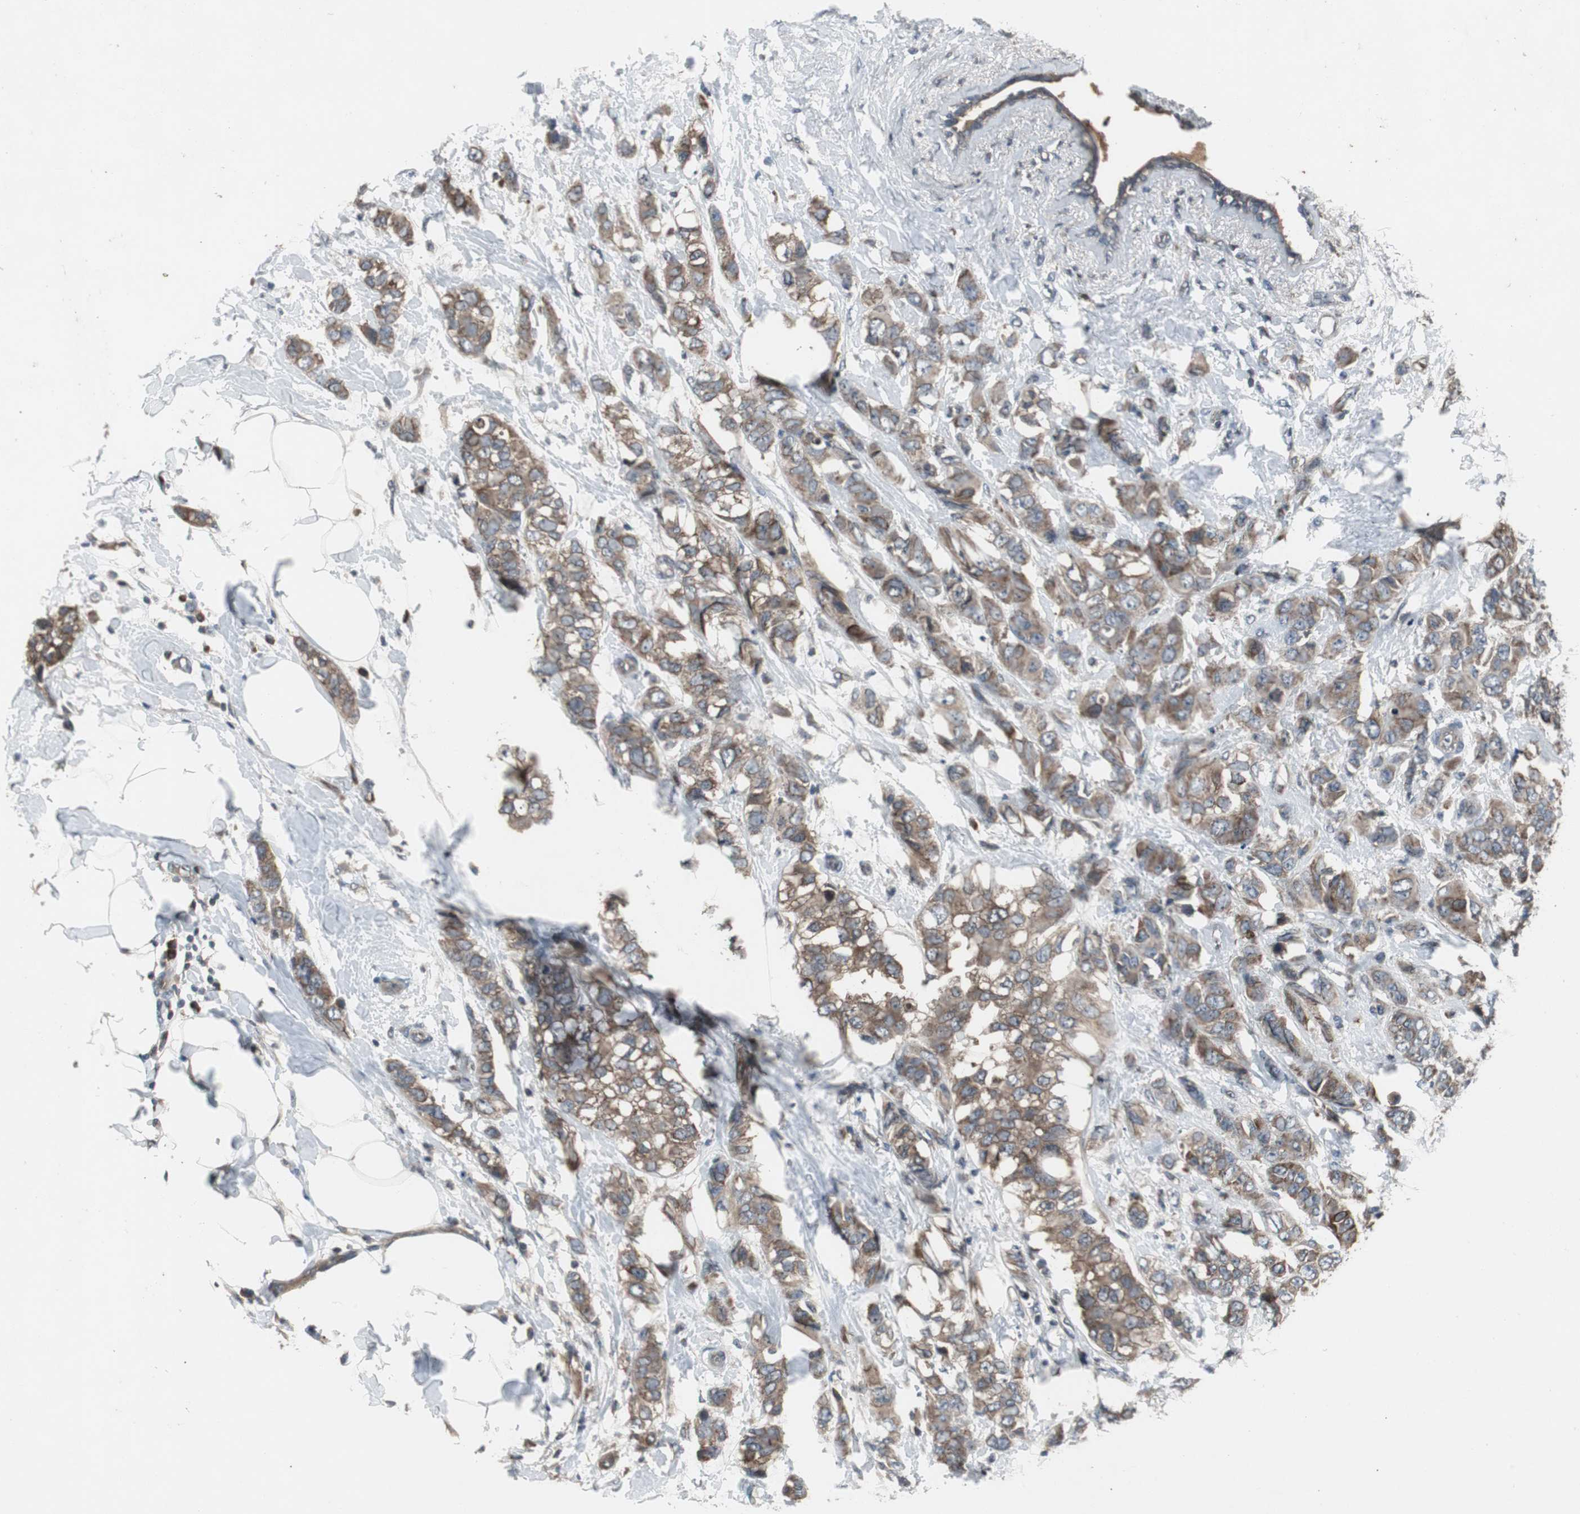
{"staining": {"intensity": "moderate", "quantity": ">75%", "location": "cytoplasmic/membranous"}, "tissue": "breast cancer", "cell_type": "Tumor cells", "image_type": "cancer", "snomed": [{"axis": "morphology", "description": "Normal tissue, NOS"}, {"axis": "morphology", "description": "Duct carcinoma"}, {"axis": "topography", "description": "Breast"}], "caption": "An image showing moderate cytoplasmic/membranous expression in approximately >75% of tumor cells in breast intraductal carcinoma, as visualized by brown immunohistochemical staining.", "gene": "ZMPSTE24", "patient": {"sex": "female", "age": 50}}